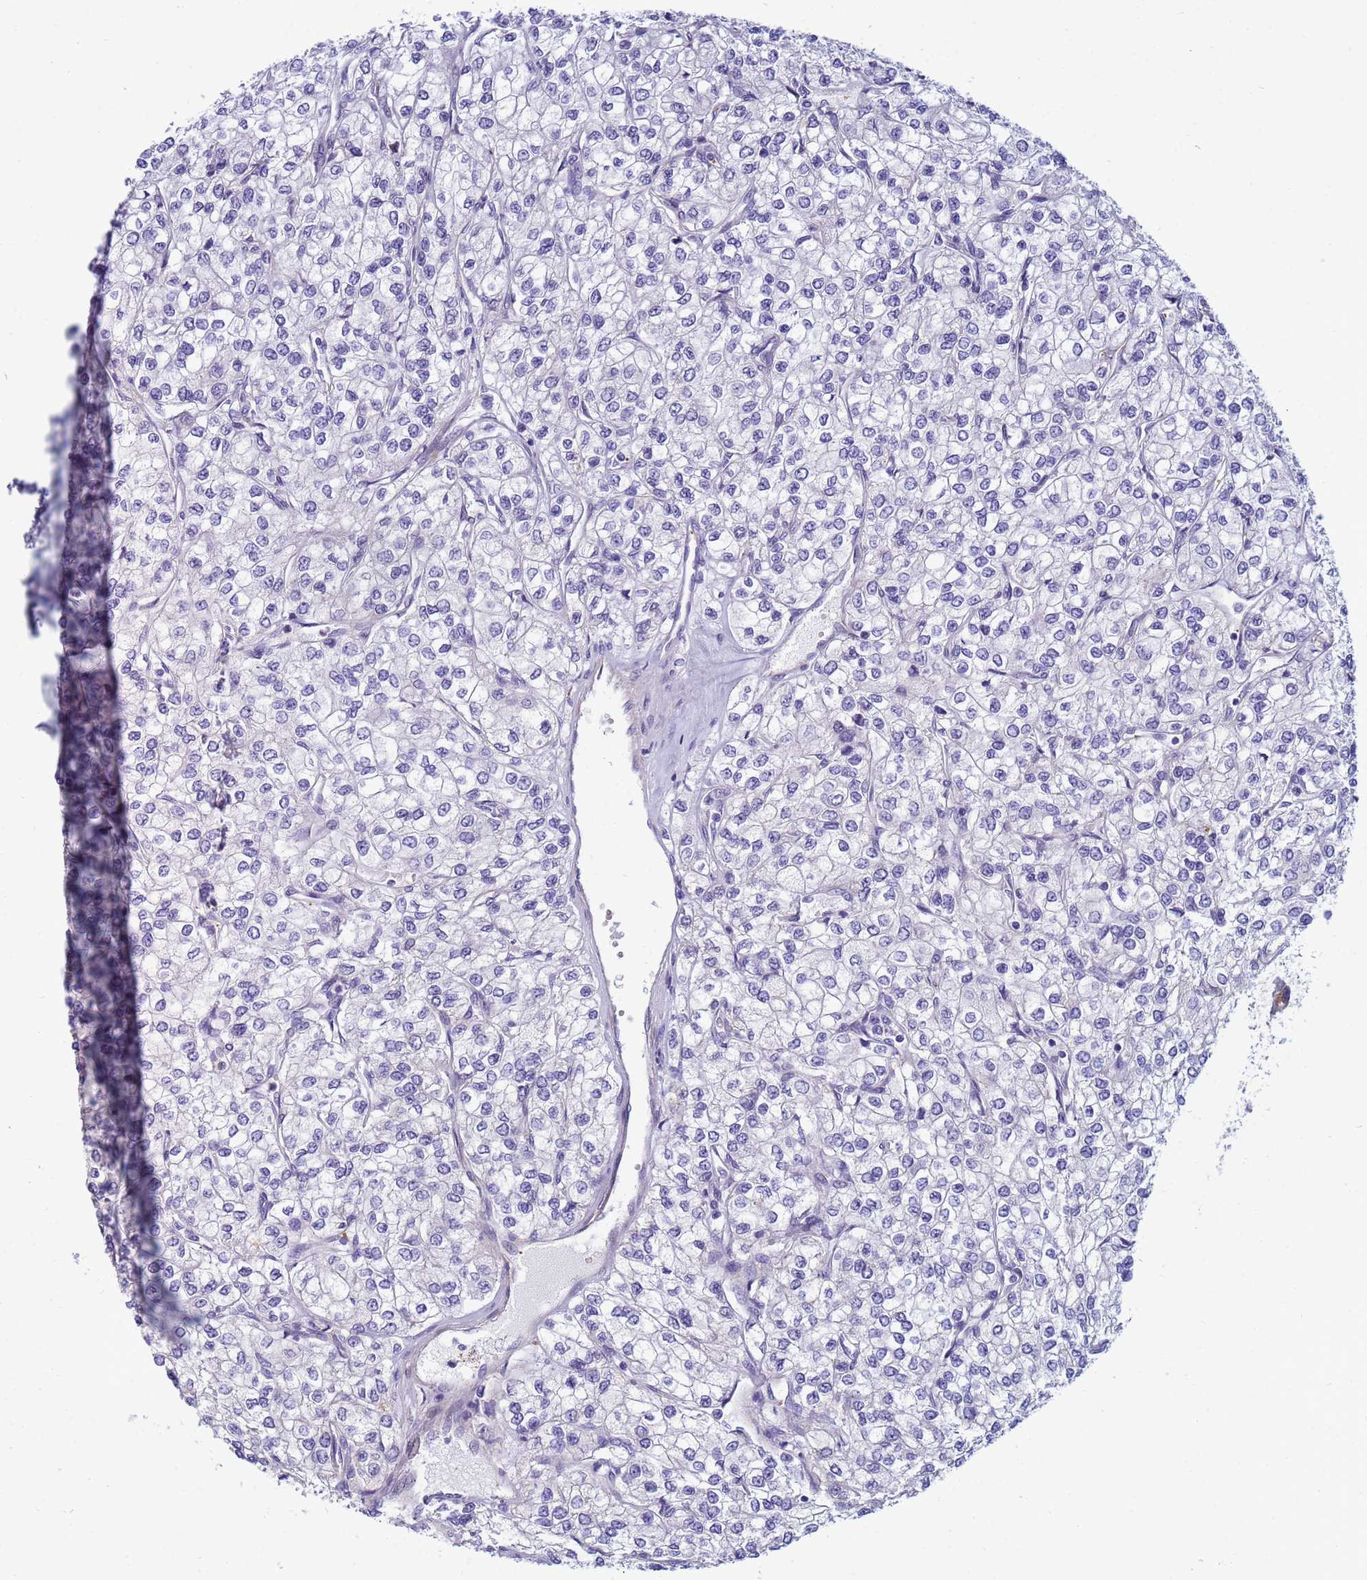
{"staining": {"intensity": "negative", "quantity": "none", "location": "none"}, "tissue": "renal cancer", "cell_type": "Tumor cells", "image_type": "cancer", "snomed": [{"axis": "morphology", "description": "Adenocarcinoma, NOS"}, {"axis": "topography", "description": "Kidney"}], "caption": "High magnification brightfield microscopy of renal adenocarcinoma stained with DAB (brown) and counterstained with hematoxylin (blue): tumor cells show no significant staining. (Stains: DAB immunohistochemistry (IHC) with hematoxylin counter stain, Microscopy: brightfield microscopy at high magnification).", "gene": "TRPC6", "patient": {"sex": "male", "age": 80}}